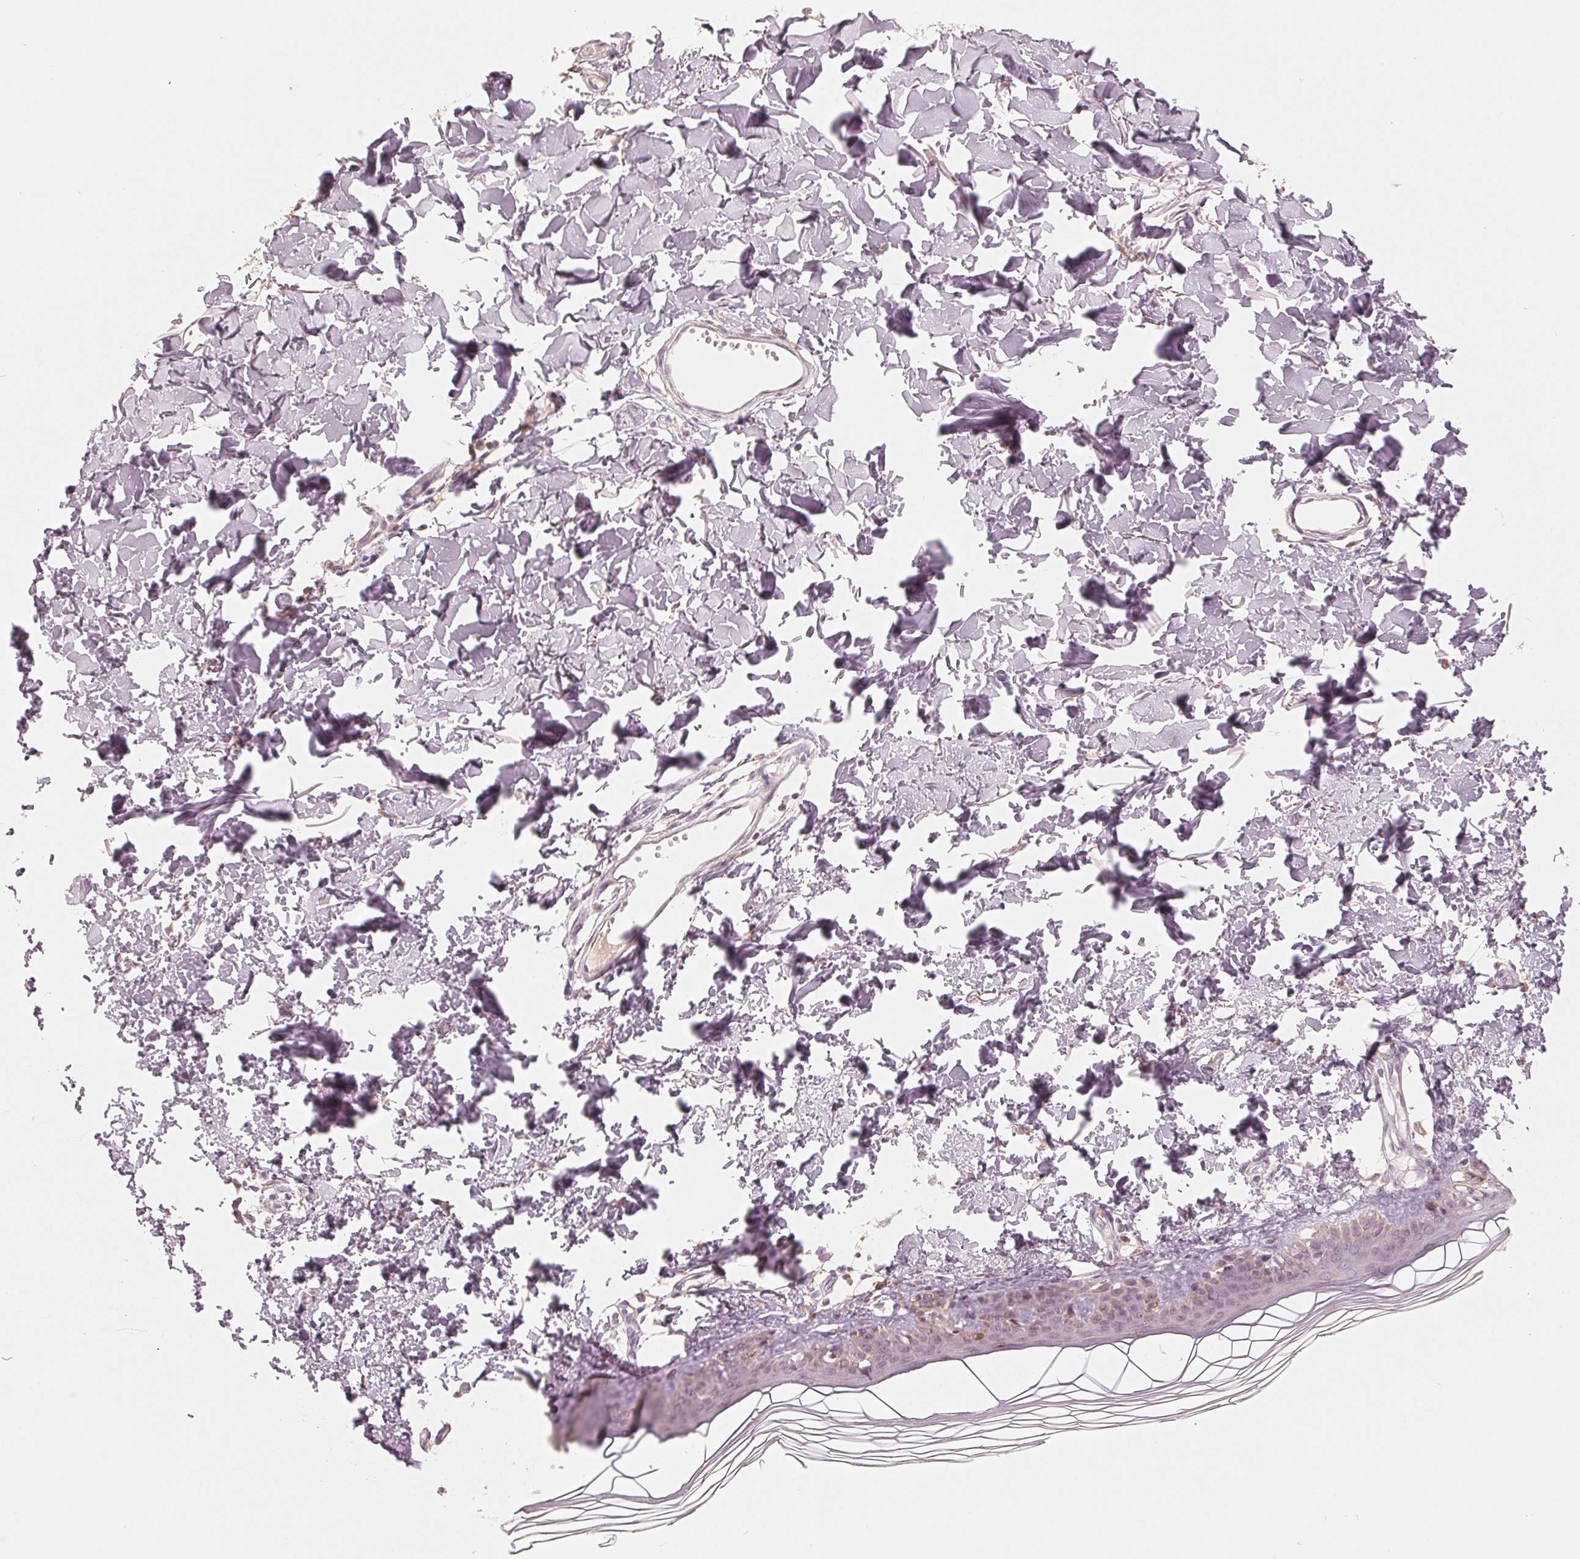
{"staining": {"intensity": "negative", "quantity": "none", "location": "none"}, "tissue": "skin", "cell_type": "Fibroblasts", "image_type": "normal", "snomed": [{"axis": "morphology", "description": "Normal tissue, NOS"}, {"axis": "topography", "description": "Skin"}, {"axis": "topography", "description": "Peripheral nerve tissue"}], "caption": "The immunohistochemistry (IHC) photomicrograph has no significant staining in fibroblasts of skin.", "gene": "GHITM", "patient": {"sex": "female", "age": 45}}